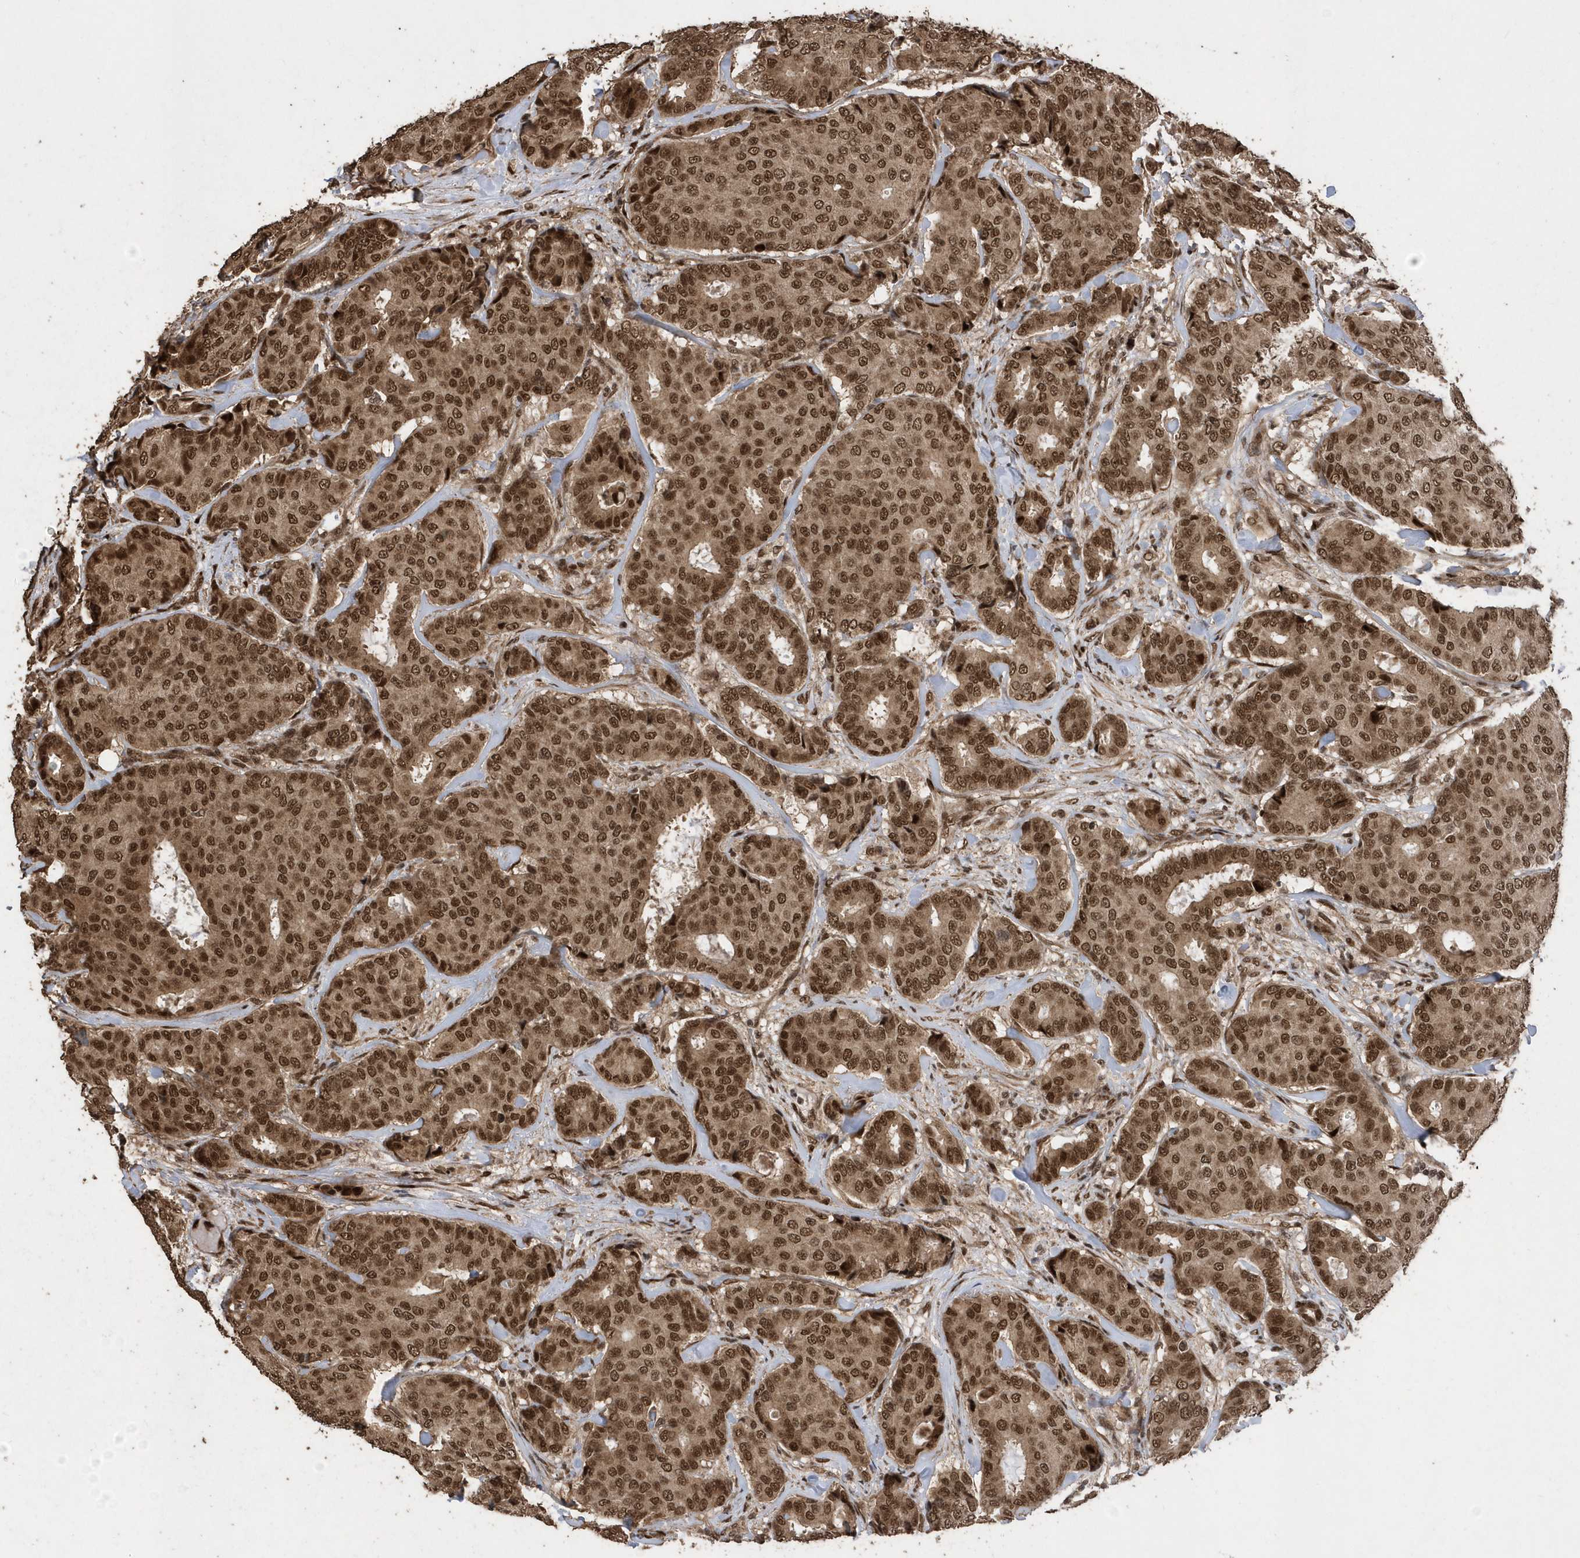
{"staining": {"intensity": "moderate", "quantity": ">75%", "location": "nuclear"}, "tissue": "breast cancer", "cell_type": "Tumor cells", "image_type": "cancer", "snomed": [{"axis": "morphology", "description": "Duct carcinoma"}, {"axis": "topography", "description": "Breast"}], "caption": "A photomicrograph of intraductal carcinoma (breast) stained for a protein demonstrates moderate nuclear brown staining in tumor cells.", "gene": "INTS12", "patient": {"sex": "female", "age": 75}}